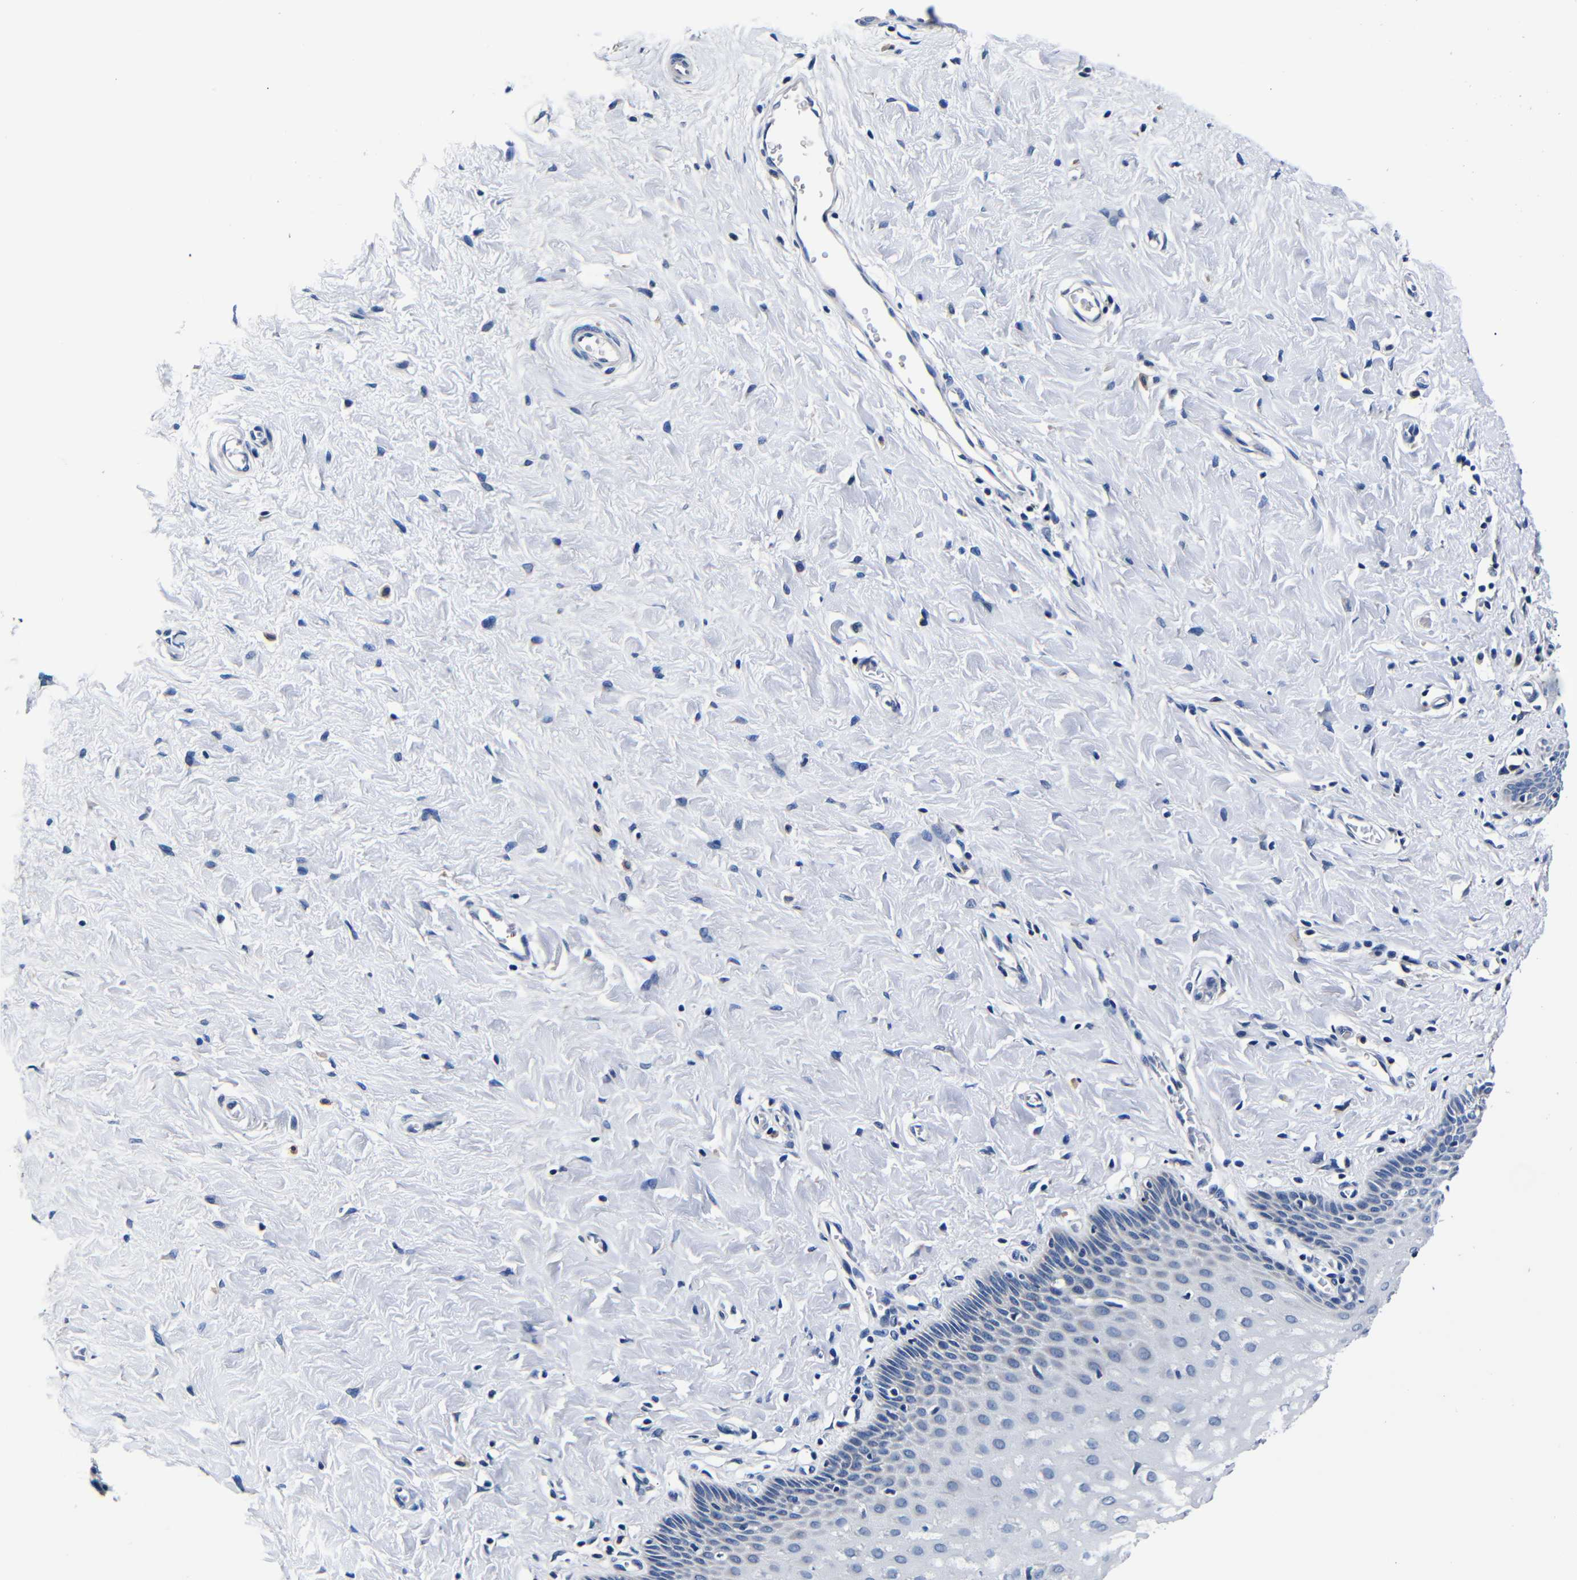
{"staining": {"intensity": "moderate", "quantity": "25%-75%", "location": "cytoplasmic/membranous"}, "tissue": "cervix", "cell_type": "Glandular cells", "image_type": "normal", "snomed": [{"axis": "morphology", "description": "Normal tissue, NOS"}, {"axis": "topography", "description": "Cervix"}], "caption": "Immunohistochemistry of unremarkable human cervix demonstrates medium levels of moderate cytoplasmic/membranous expression in approximately 25%-75% of glandular cells.", "gene": "DEPP1", "patient": {"sex": "female", "age": 55}}